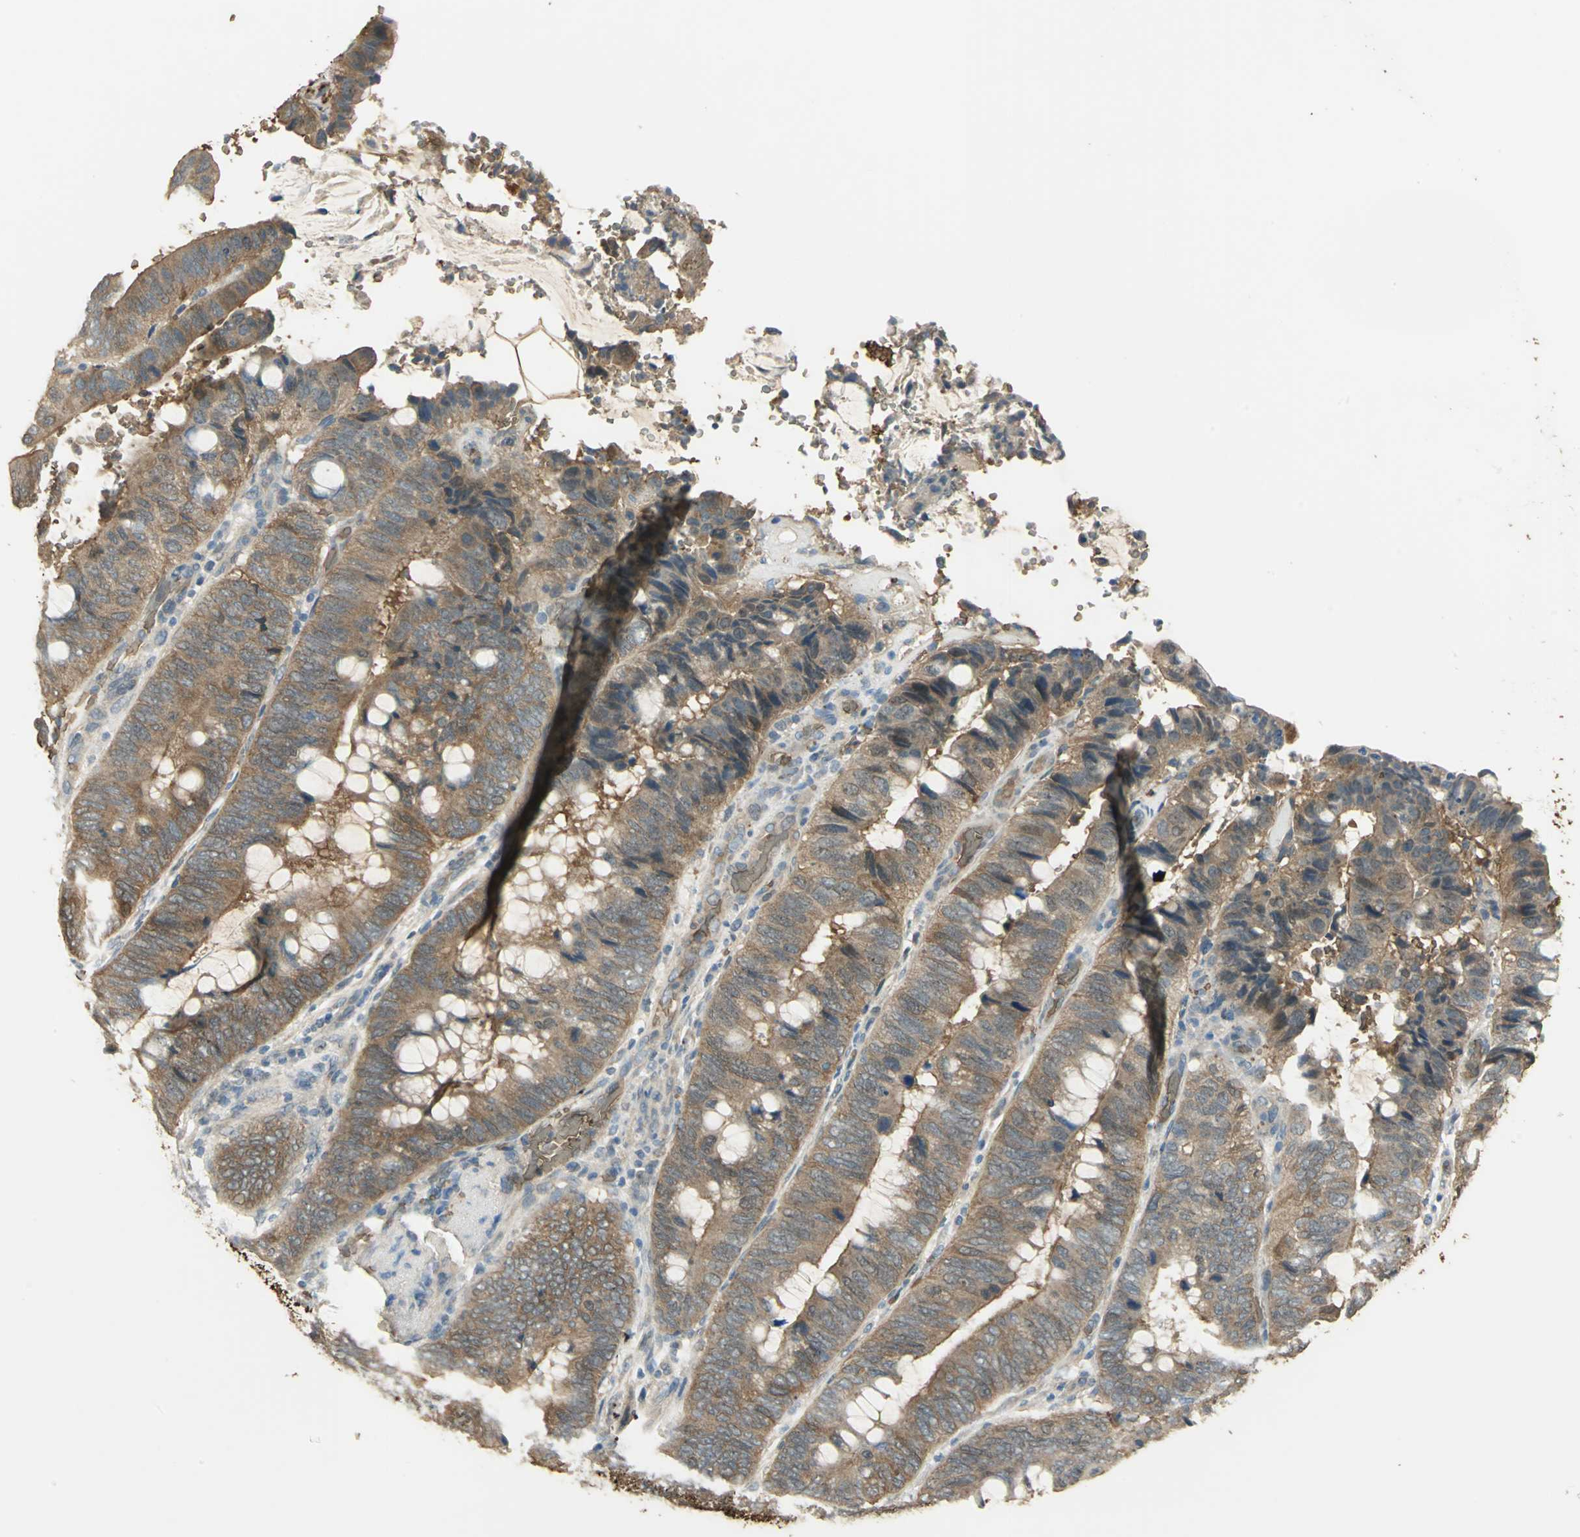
{"staining": {"intensity": "moderate", "quantity": ">75%", "location": "cytoplasmic/membranous,nuclear"}, "tissue": "colorectal cancer", "cell_type": "Tumor cells", "image_type": "cancer", "snomed": [{"axis": "morphology", "description": "Normal tissue, NOS"}, {"axis": "morphology", "description": "Adenocarcinoma, NOS"}, {"axis": "topography", "description": "Rectum"}, {"axis": "topography", "description": "Peripheral nerve tissue"}], "caption": "IHC image of human colorectal adenocarcinoma stained for a protein (brown), which exhibits medium levels of moderate cytoplasmic/membranous and nuclear positivity in about >75% of tumor cells.", "gene": "DDAH1", "patient": {"sex": "male", "age": 92}}